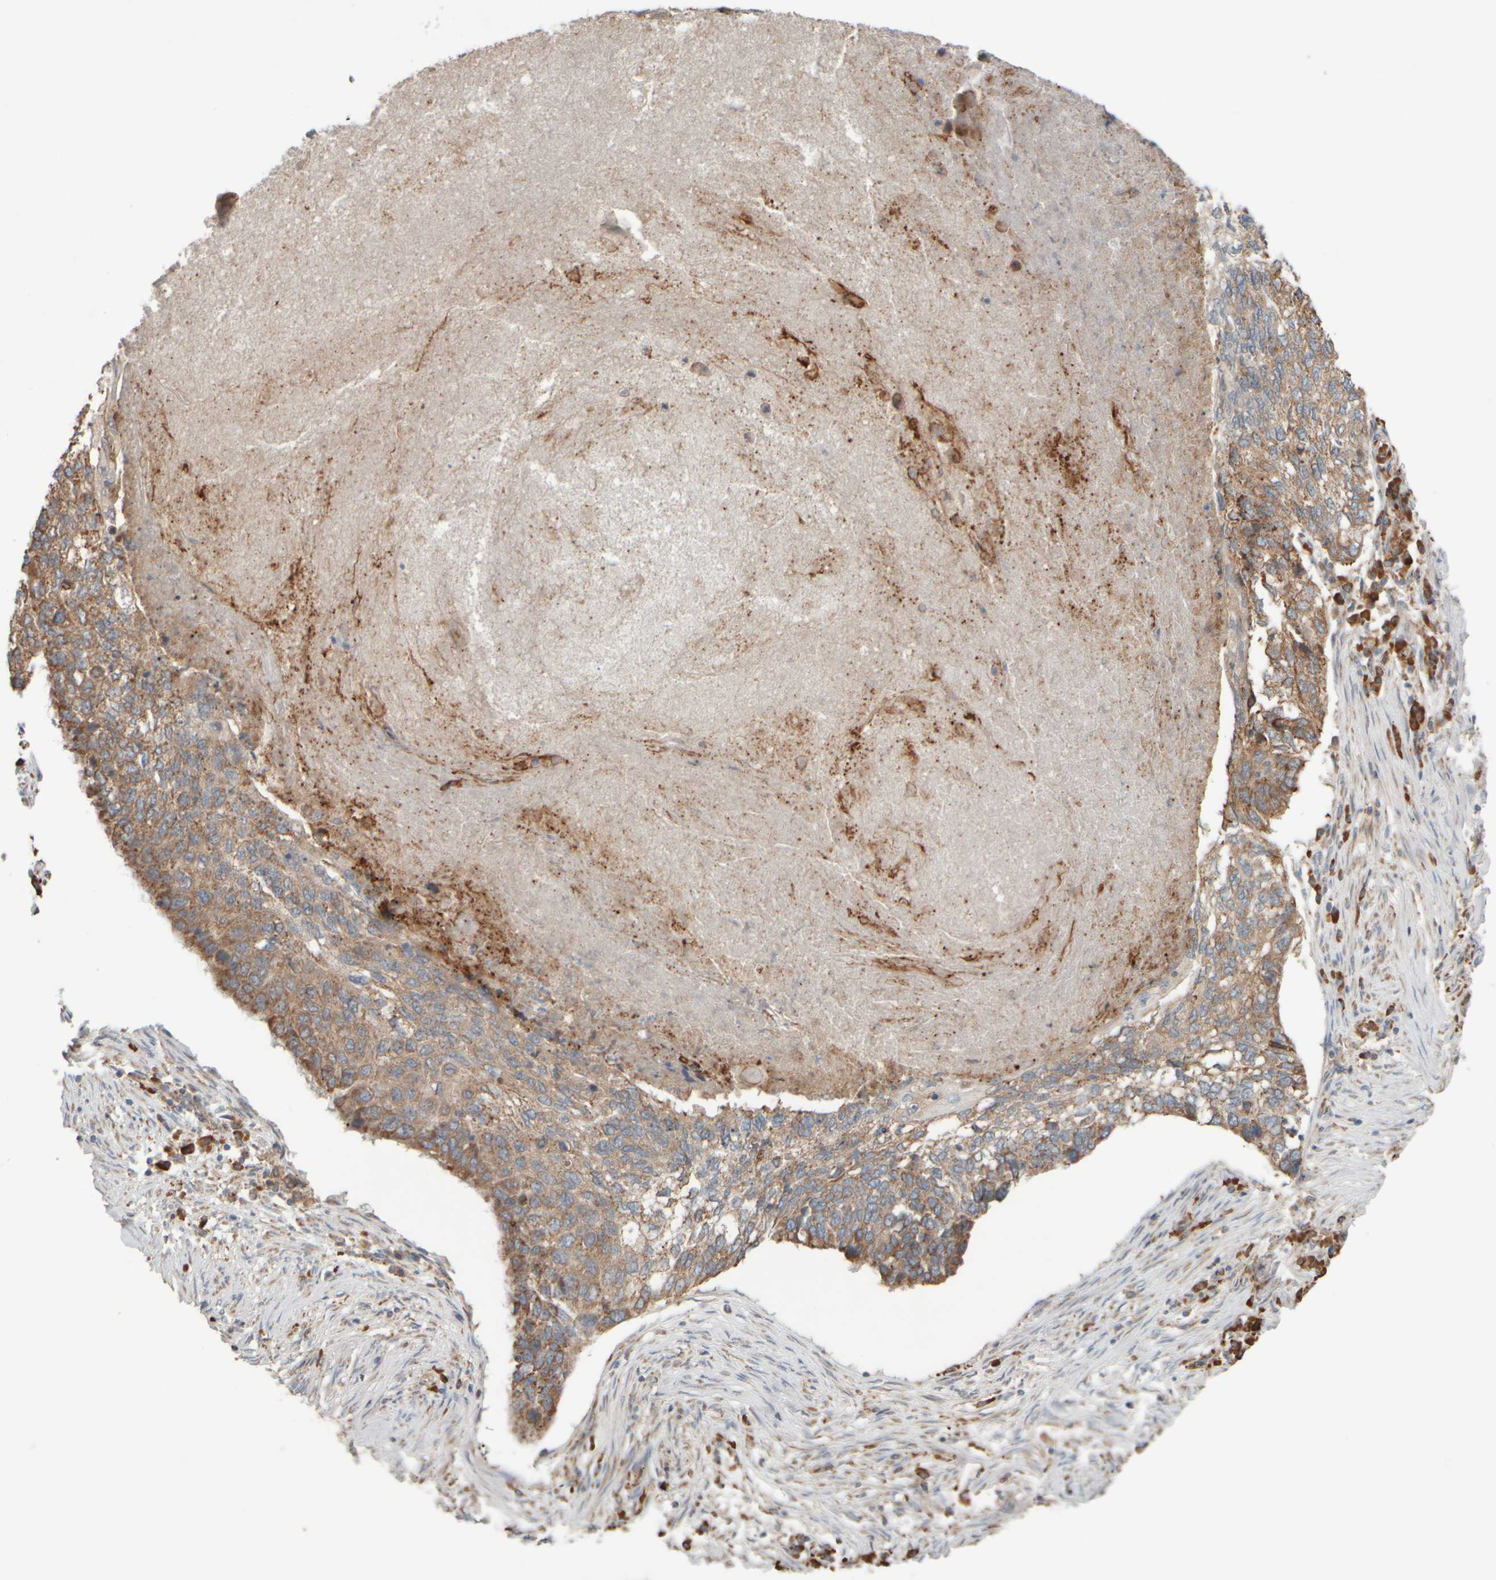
{"staining": {"intensity": "weak", "quantity": ">75%", "location": "cytoplasmic/membranous"}, "tissue": "lung cancer", "cell_type": "Tumor cells", "image_type": "cancer", "snomed": [{"axis": "morphology", "description": "Squamous cell carcinoma, NOS"}, {"axis": "topography", "description": "Lung"}], "caption": "This micrograph exhibits IHC staining of human lung cancer (squamous cell carcinoma), with low weak cytoplasmic/membranous positivity in about >75% of tumor cells.", "gene": "EIF2B3", "patient": {"sex": "female", "age": 63}}